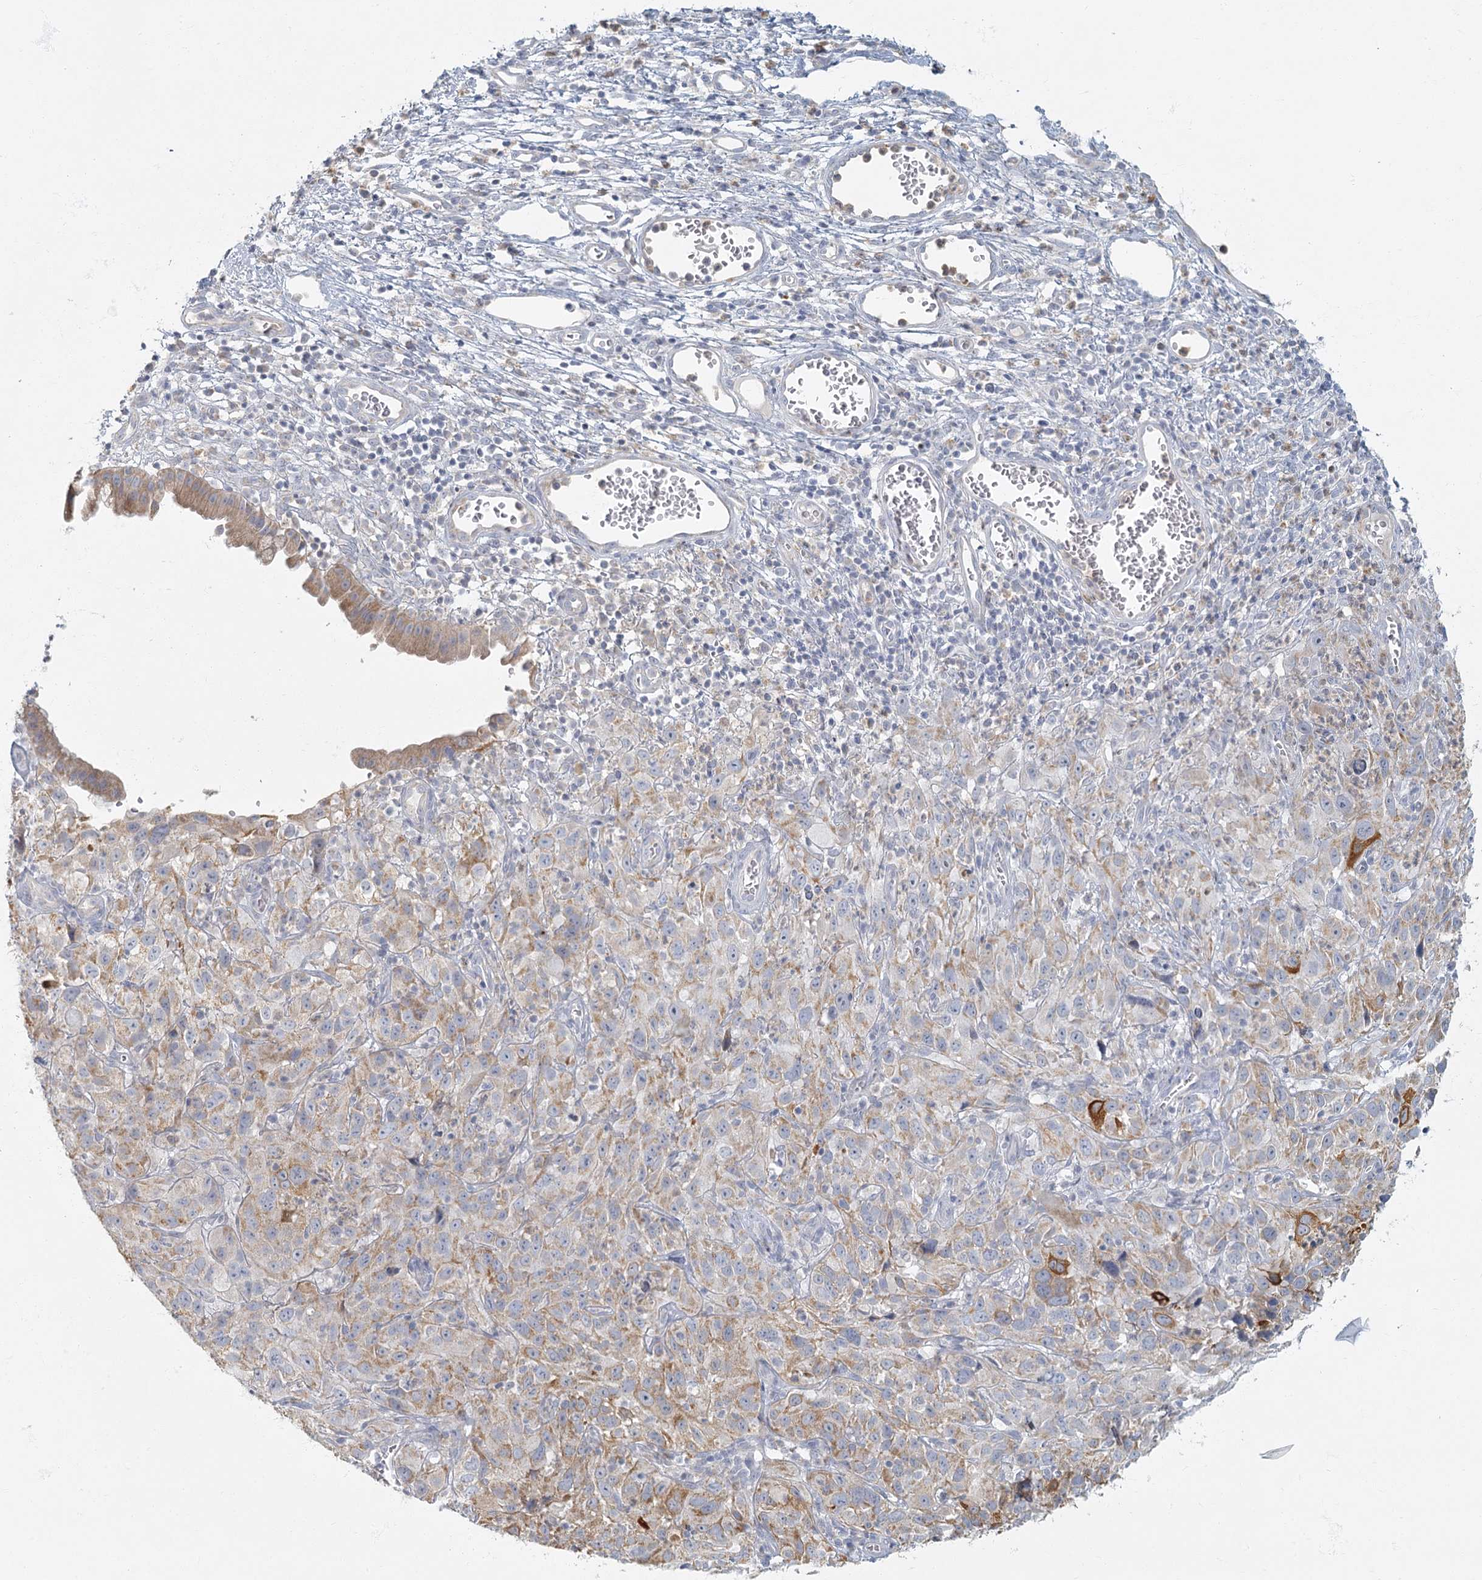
{"staining": {"intensity": "moderate", "quantity": "25%-75%", "location": "cytoplasmic/membranous"}, "tissue": "cervical cancer", "cell_type": "Tumor cells", "image_type": "cancer", "snomed": [{"axis": "morphology", "description": "Squamous cell carcinoma, NOS"}, {"axis": "topography", "description": "Cervix"}], "caption": "A high-resolution photomicrograph shows IHC staining of squamous cell carcinoma (cervical), which exhibits moderate cytoplasmic/membranous expression in approximately 25%-75% of tumor cells.", "gene": "FAM110C", "patient": {"sex": "female", "age": 32}}